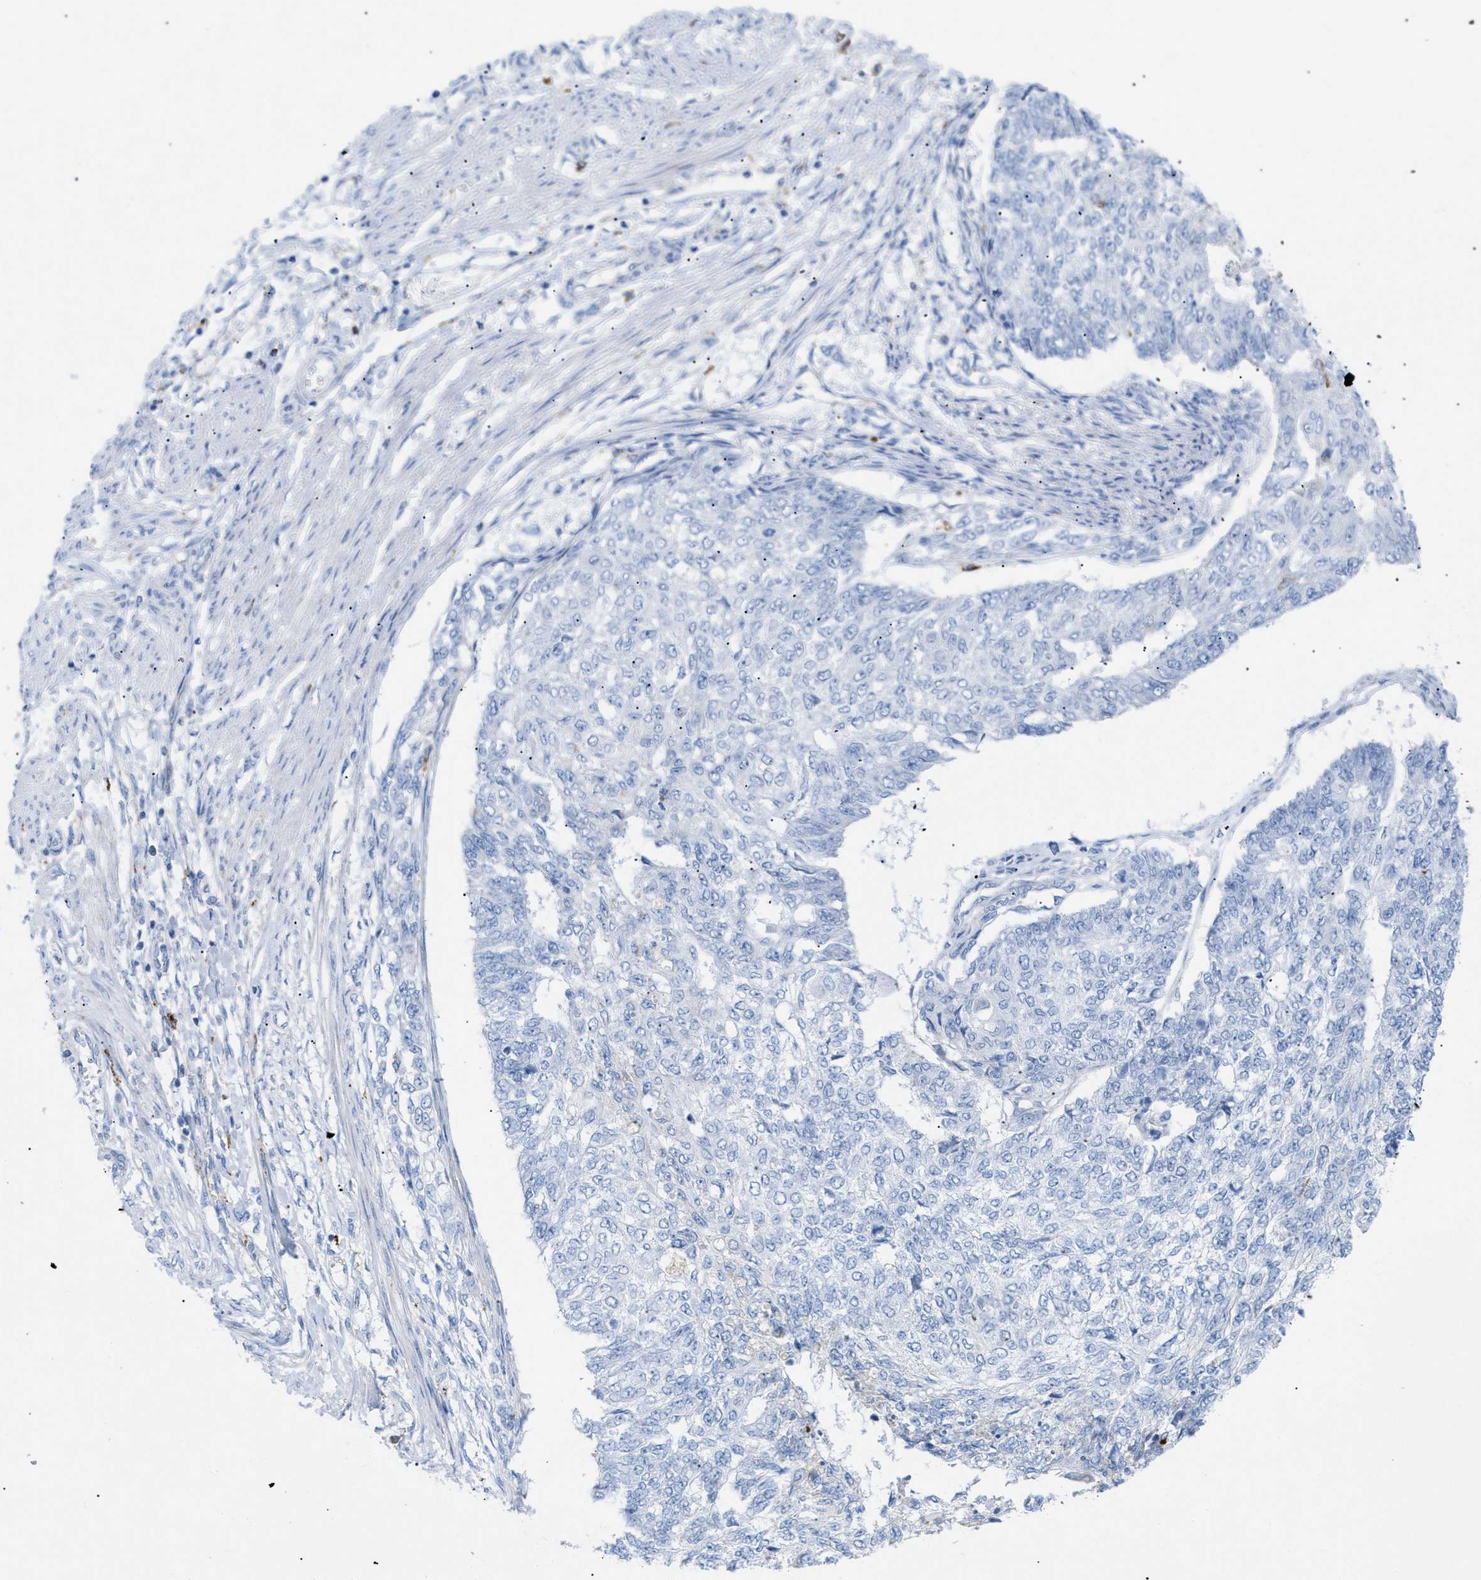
{"staining": {"intensity": "negative", "quantity": "none", "location": "none"}, "tissue": "endometrial cancer", "cell_type": "Tumor cells", "image_type": "cancer", "snomed": [{"axis": "morphology", "description": "Adenocarcinoma, NOS"}, {"axis": "topography", "description": "Endometrium"}], "caption": "DAB (3,3'-diaminobenzidine) immunohistochemical staining of human endometrial cancer reveals no significant staining in tumor cells.", "gene": "DRAM2", "patient": {"sex": "female", "age": 32}}